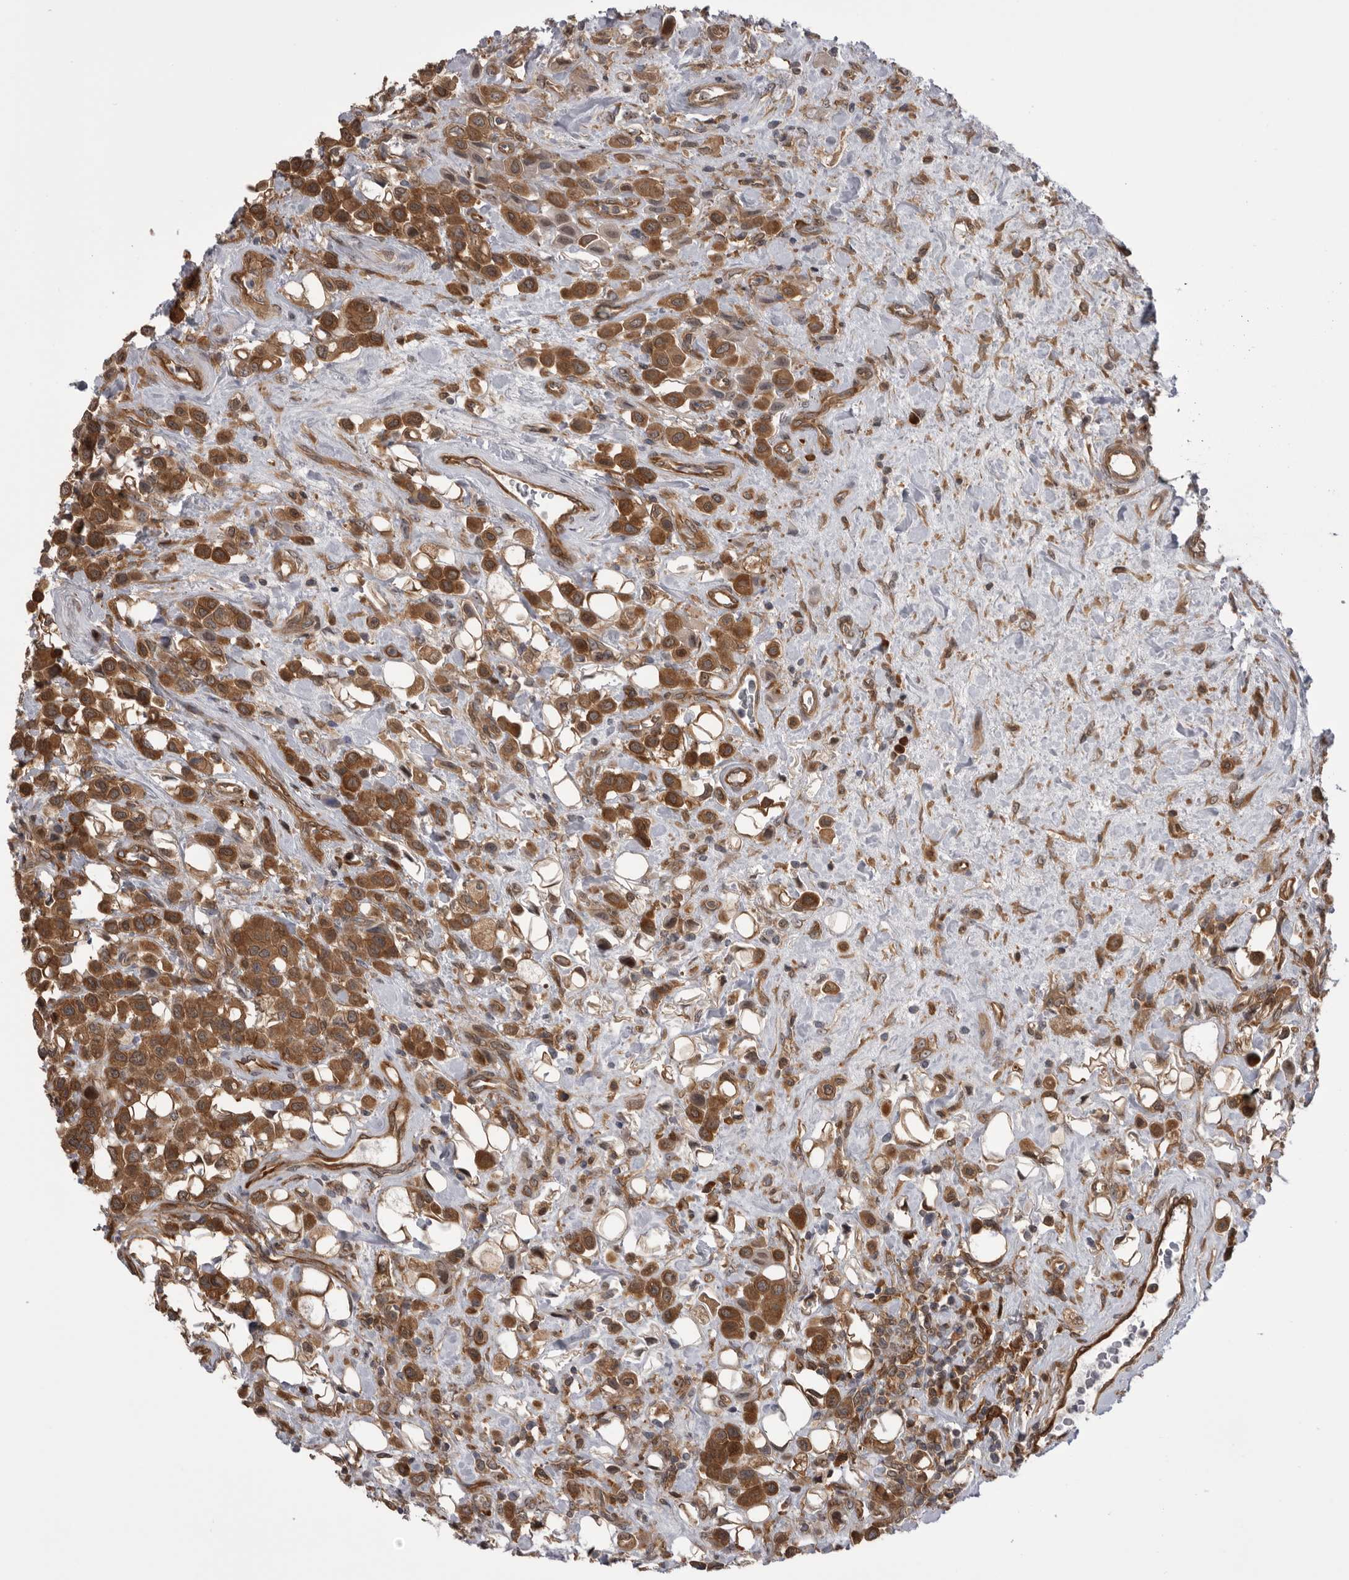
{"staining": {"intensity": "moderate", "quantity": ">75%", "location": "cytoplasmic/membranous"}, "tissue": "urothelial cancer", "cell_type": "Tumor cells", "image_type": "cancer", "snomed": [{"axis": "morphology", "description": "Urothelial carcinoma, High grade"}, {"axis": "topography", "description": "Urinary bladder"}], "caption": "The photomicrograph demonstrates a brown stain indicating the presence of a protein in the cytoplasmic/membranous of tumor cells in high-grade urothelial carcinoma.", "gene": "RAB3GAP2", "patient": {"sex": "male", "age": 50}}